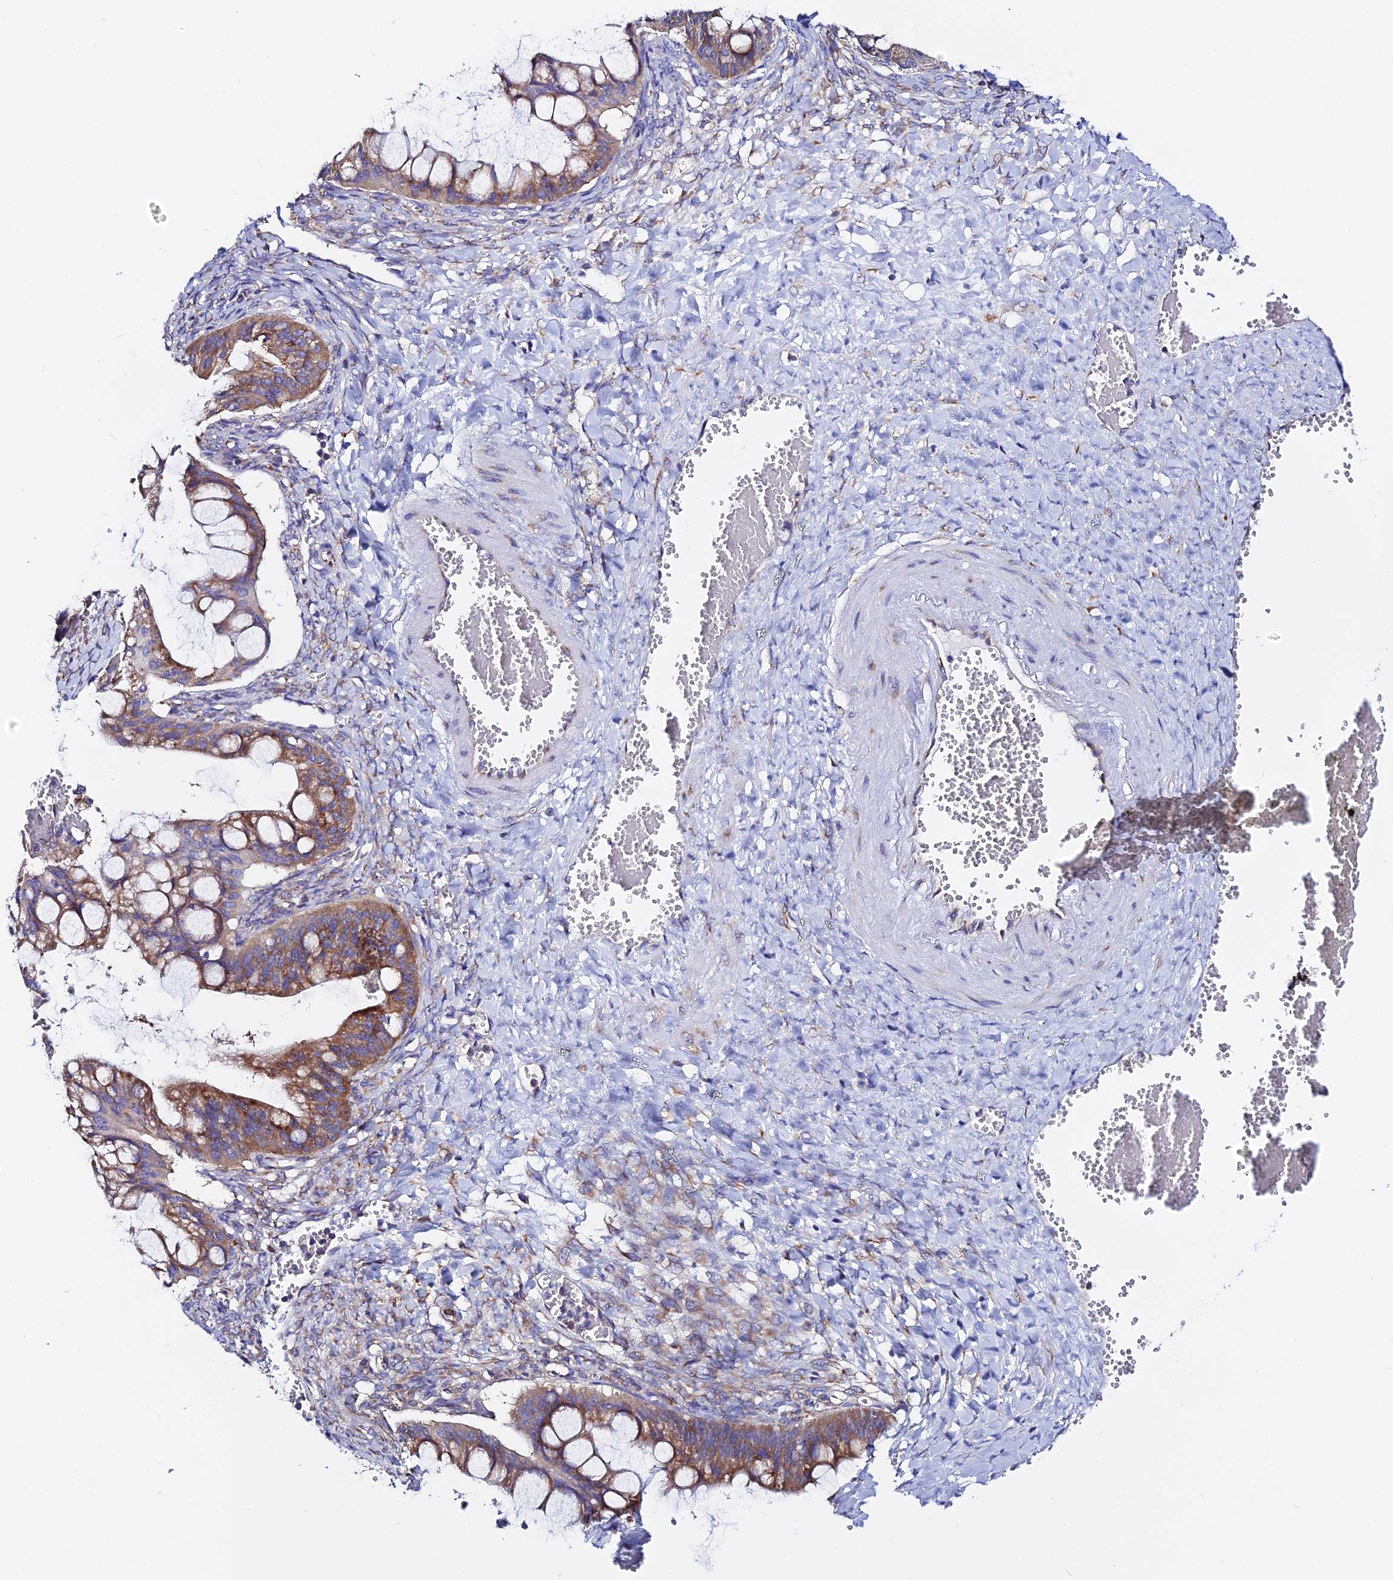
{"staining": {"intensity": "moderate", "quantity": "25%-75%", "location": "cytoplasmic/membranous"}, "tissue": "ovarian cancer", "cell_type": "Tumor cells", "image_type": "cancer", "snomed": [{"axis": "morphology", "description": "Cystadenocarcinoma, mucinous, NOS"}, {"axis": "topography", "description": "Ovary"}], "caption": "The image exhibits a brown stain indicating the presence of a protein in the cytoplasmic/membranous of tumor cells in mucinous cystadenocarcinoma (ovarian).", "gene": "EEF1G", "patient": {"sex": "female", "age": 73}}